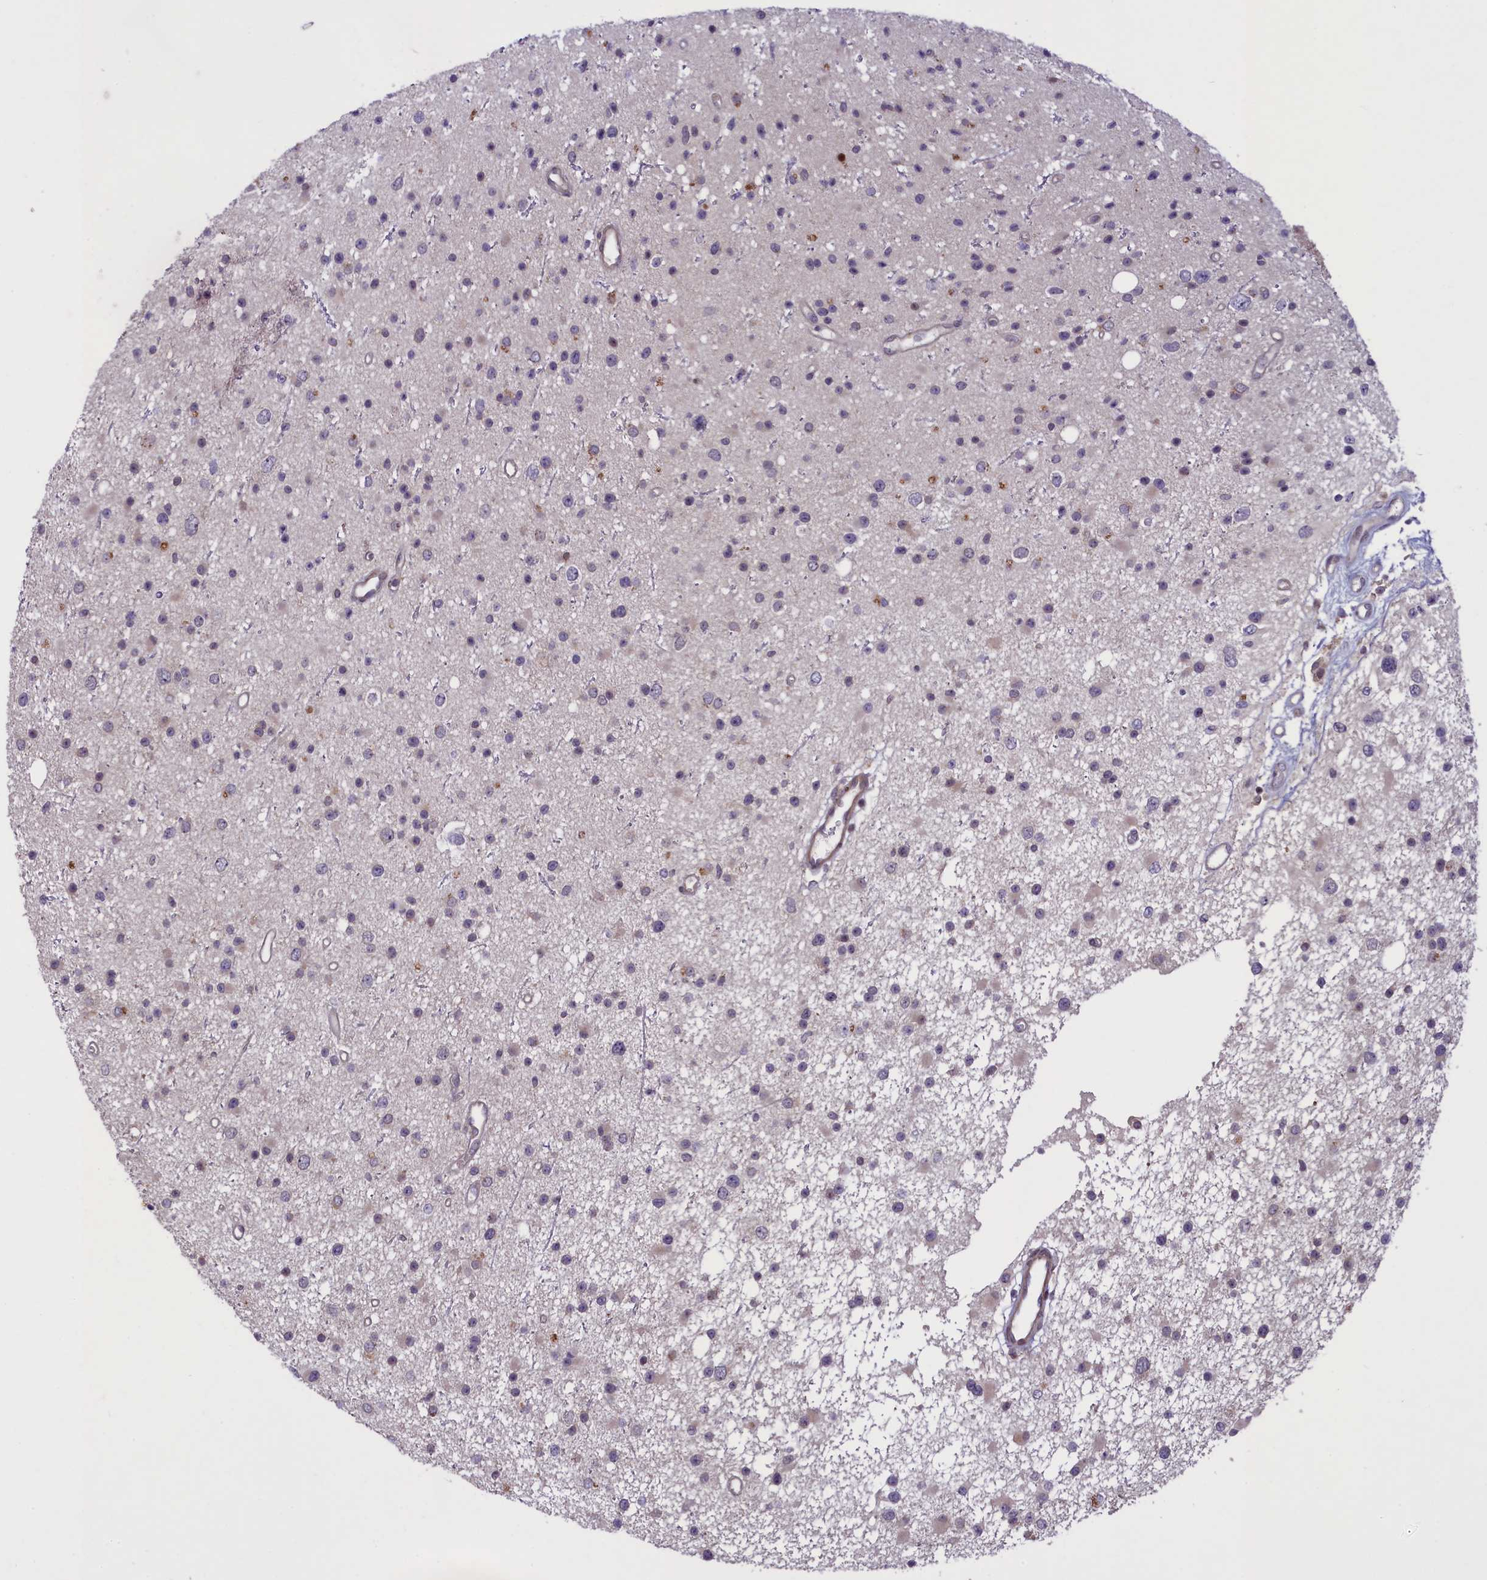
{"staining": {"intensity": "moderate", "quantity": "<25%", "location": "nuclear"}, "tissue": "glioma", "cell_type": "Tumor cells", "image_type": "cancer", "snomed": [{"axis": "morphology", "description": "Glioma, malignant, Low grade"}, {"axis": "topography", "description": "Cerebral cortex"}], "caption": "Human malignant glioma (low-grade) stained with a brown dye displays moderate nuclear positive positivity in approximately <25% of tumor cells.", "gene": "MAN2C1", "patient": {"sex": "female", "age": 39}}